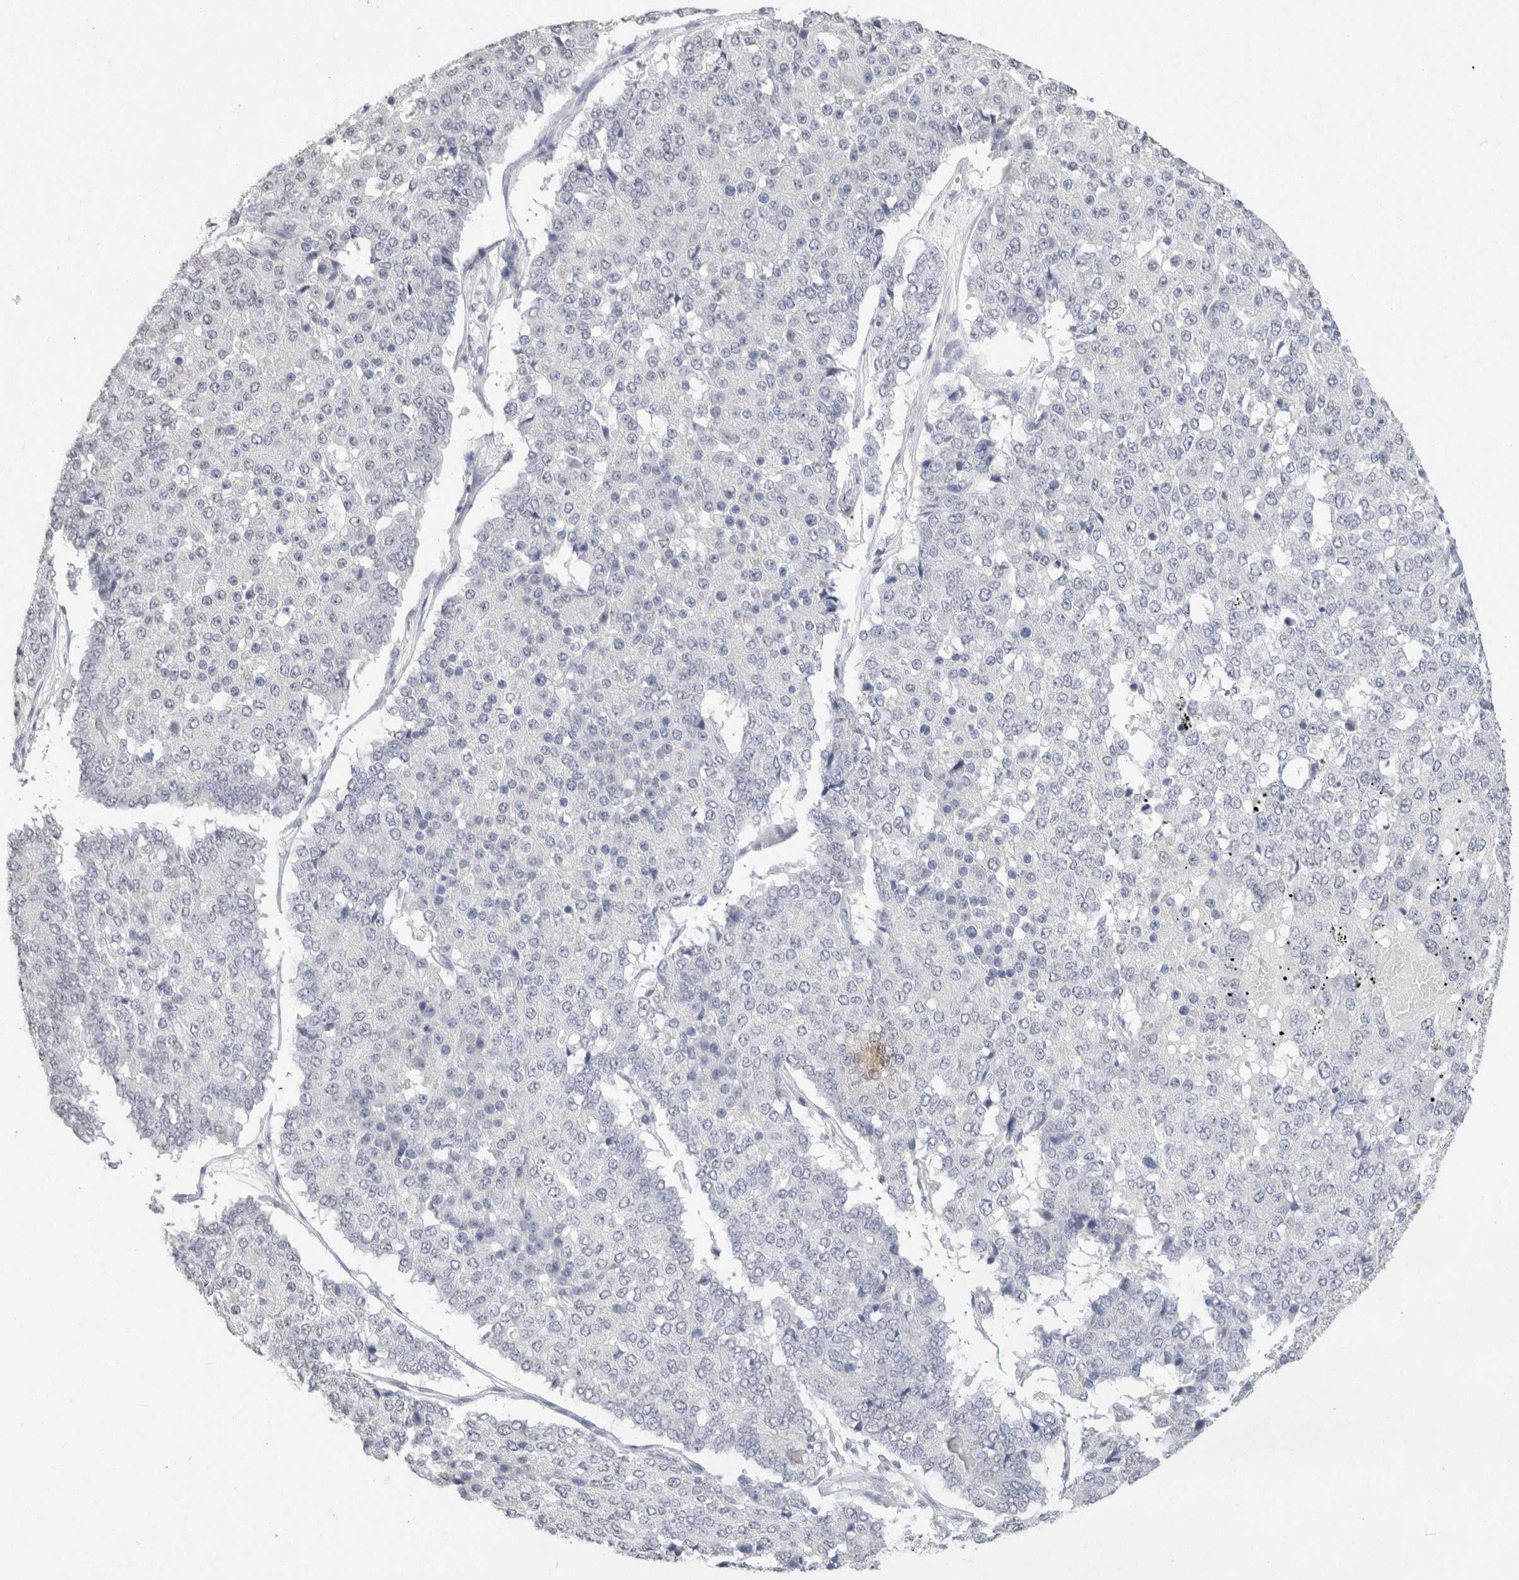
{"staining": {"intensity": "negative", "quantity": "none", "location": "none"}, "tissue": "pancreatic cancer", "cell_type": "Tumor cells", "image_type": "cancer", "snomed": [{"axis": "morphology", "description": "Adenocarcinoma, NOS"}, {"axis": "topography", "description": "Pancreas"}], "caption": "DAB (3,3'-diaminobenzidine) immunohistochemical staining of human pancreatic cancer demonstrates no significant expression in tumor cells.", "gene": "CD80", "patient": {"sex": "male", "age": 50}}